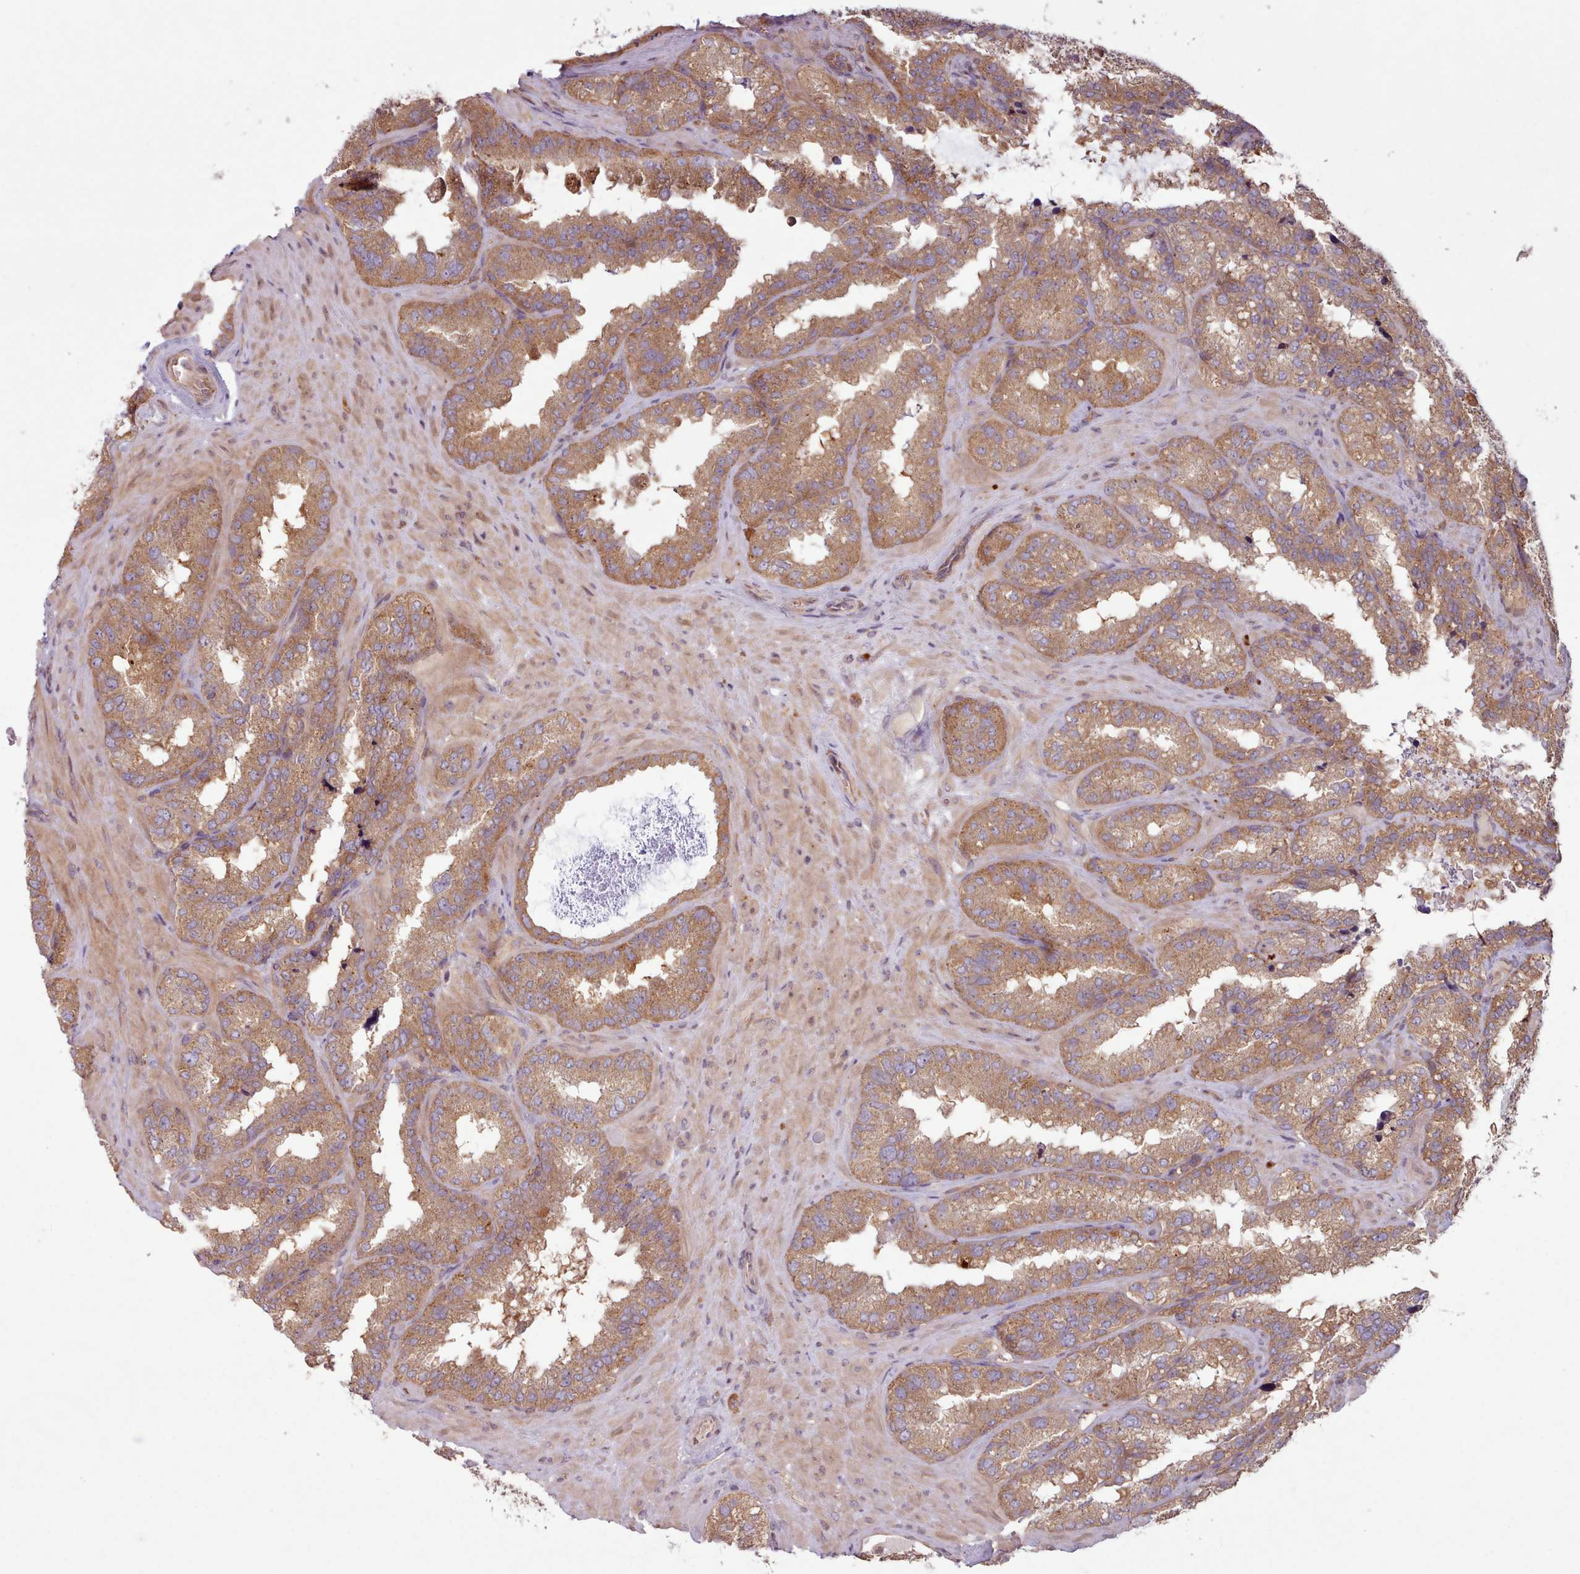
{"staining": {"intensity": "moderate", "quantity": ">75%", "location": "cytoplasmic/membranous"}, "tissue": "seminal vesicle", "cell_type": "Glandular cells", "image_type": "normal", "snomed": [{"axis": "morphology", "description": "Normal tissue, NOS"}, {"axis": "topography", "description": "Seminal veicle"}], "caption": "Moderate cytoplasmic/membranous protein positivity is identified in approximately >75% of glandular cells in seminal vesicle.", "gene": "WASHC2A", "patient": {"sex": "male", "age": 58}}